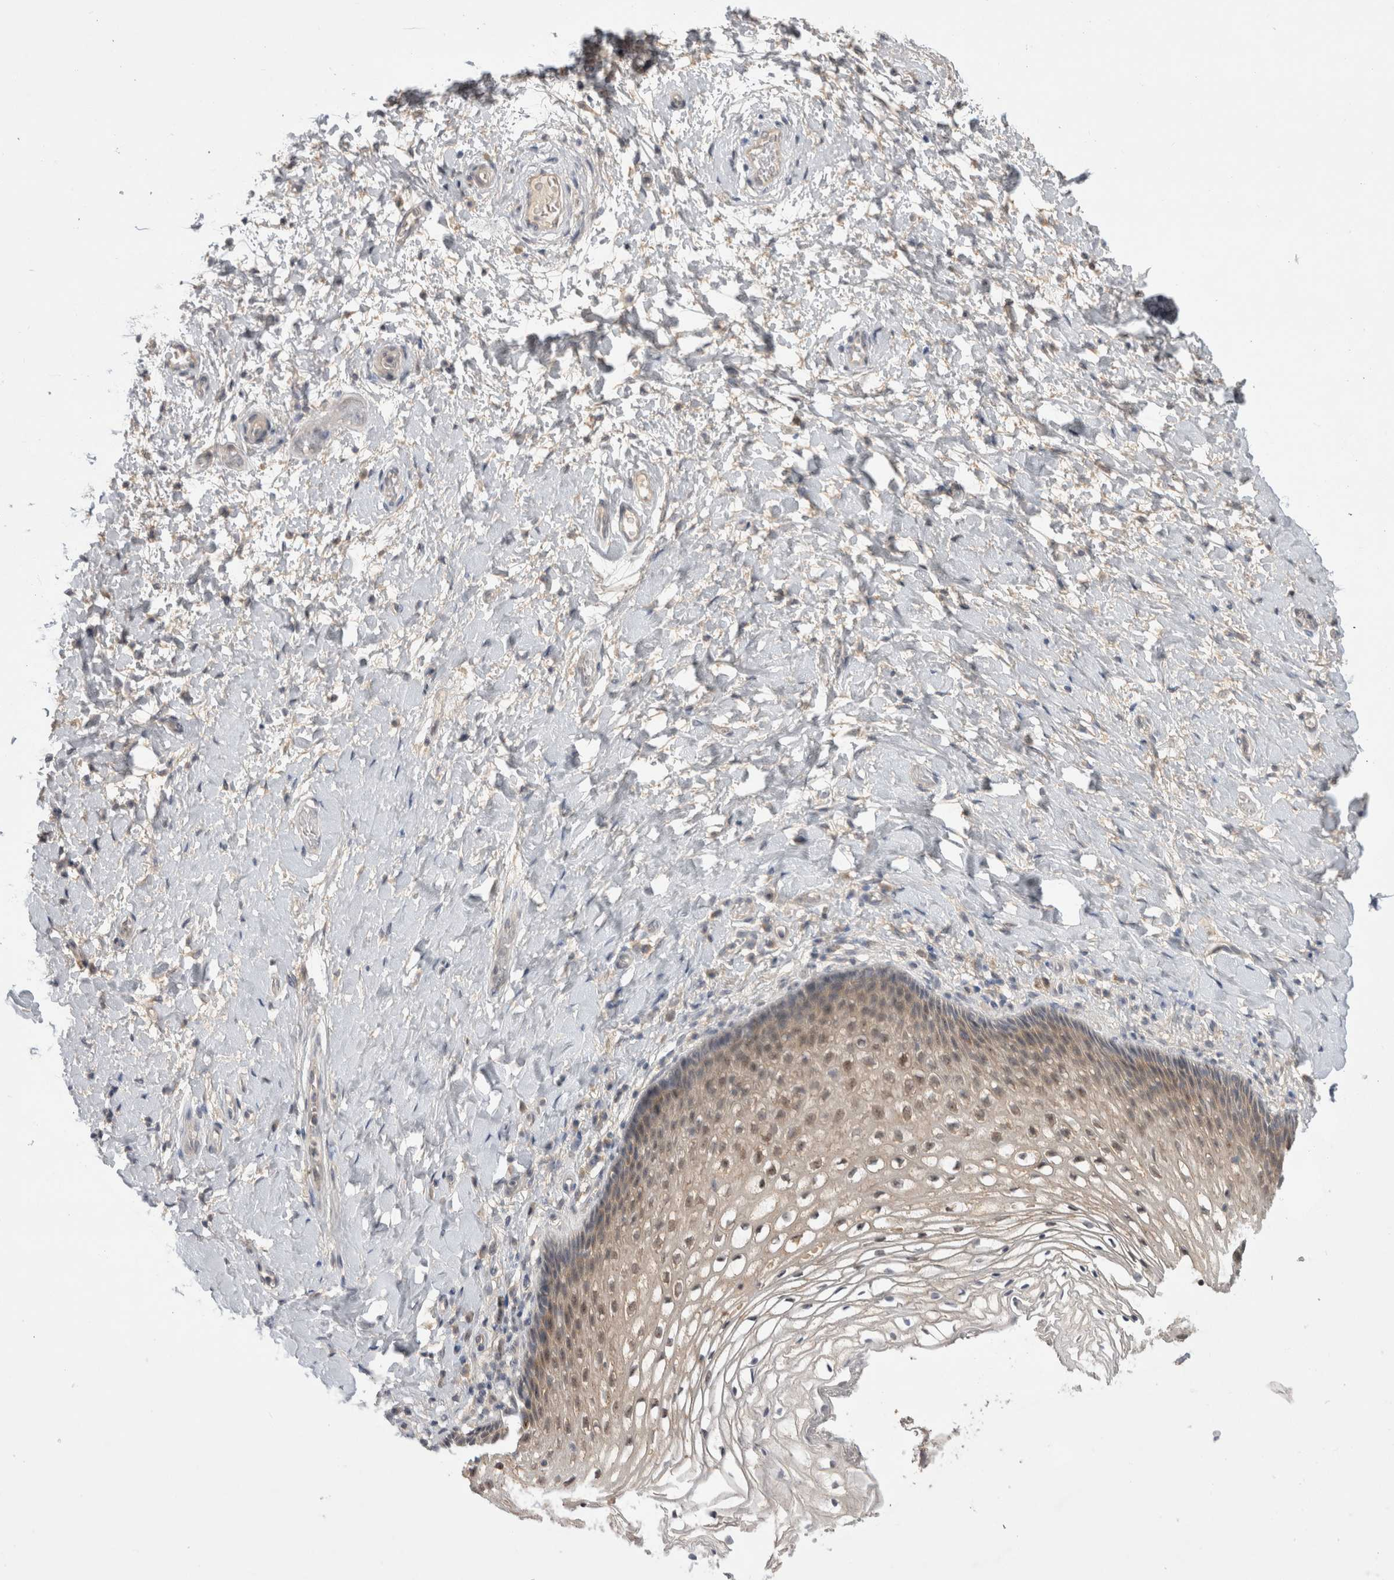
{"staining": {"intensity": "weak", "quantity": "25%-75%", "location": "cytoplasmic/membranous,nuclear"}, "tissue": "vagina", "cell_type": "Squamous epithelial cells", "image_type": "normal", "snomed": [{"axis": "morphology", "description": "Normal tissue, NOS"}, {"axis": "topography", "description": "Vagina"}], "caption": "A brown stain labels weak cytoplasmic/membranous,nuclear positivity of a protein in squamous epithelial cells of normal vagina.", "gene": "CERS3", "patient": {"sex": "female", "age": 60}}